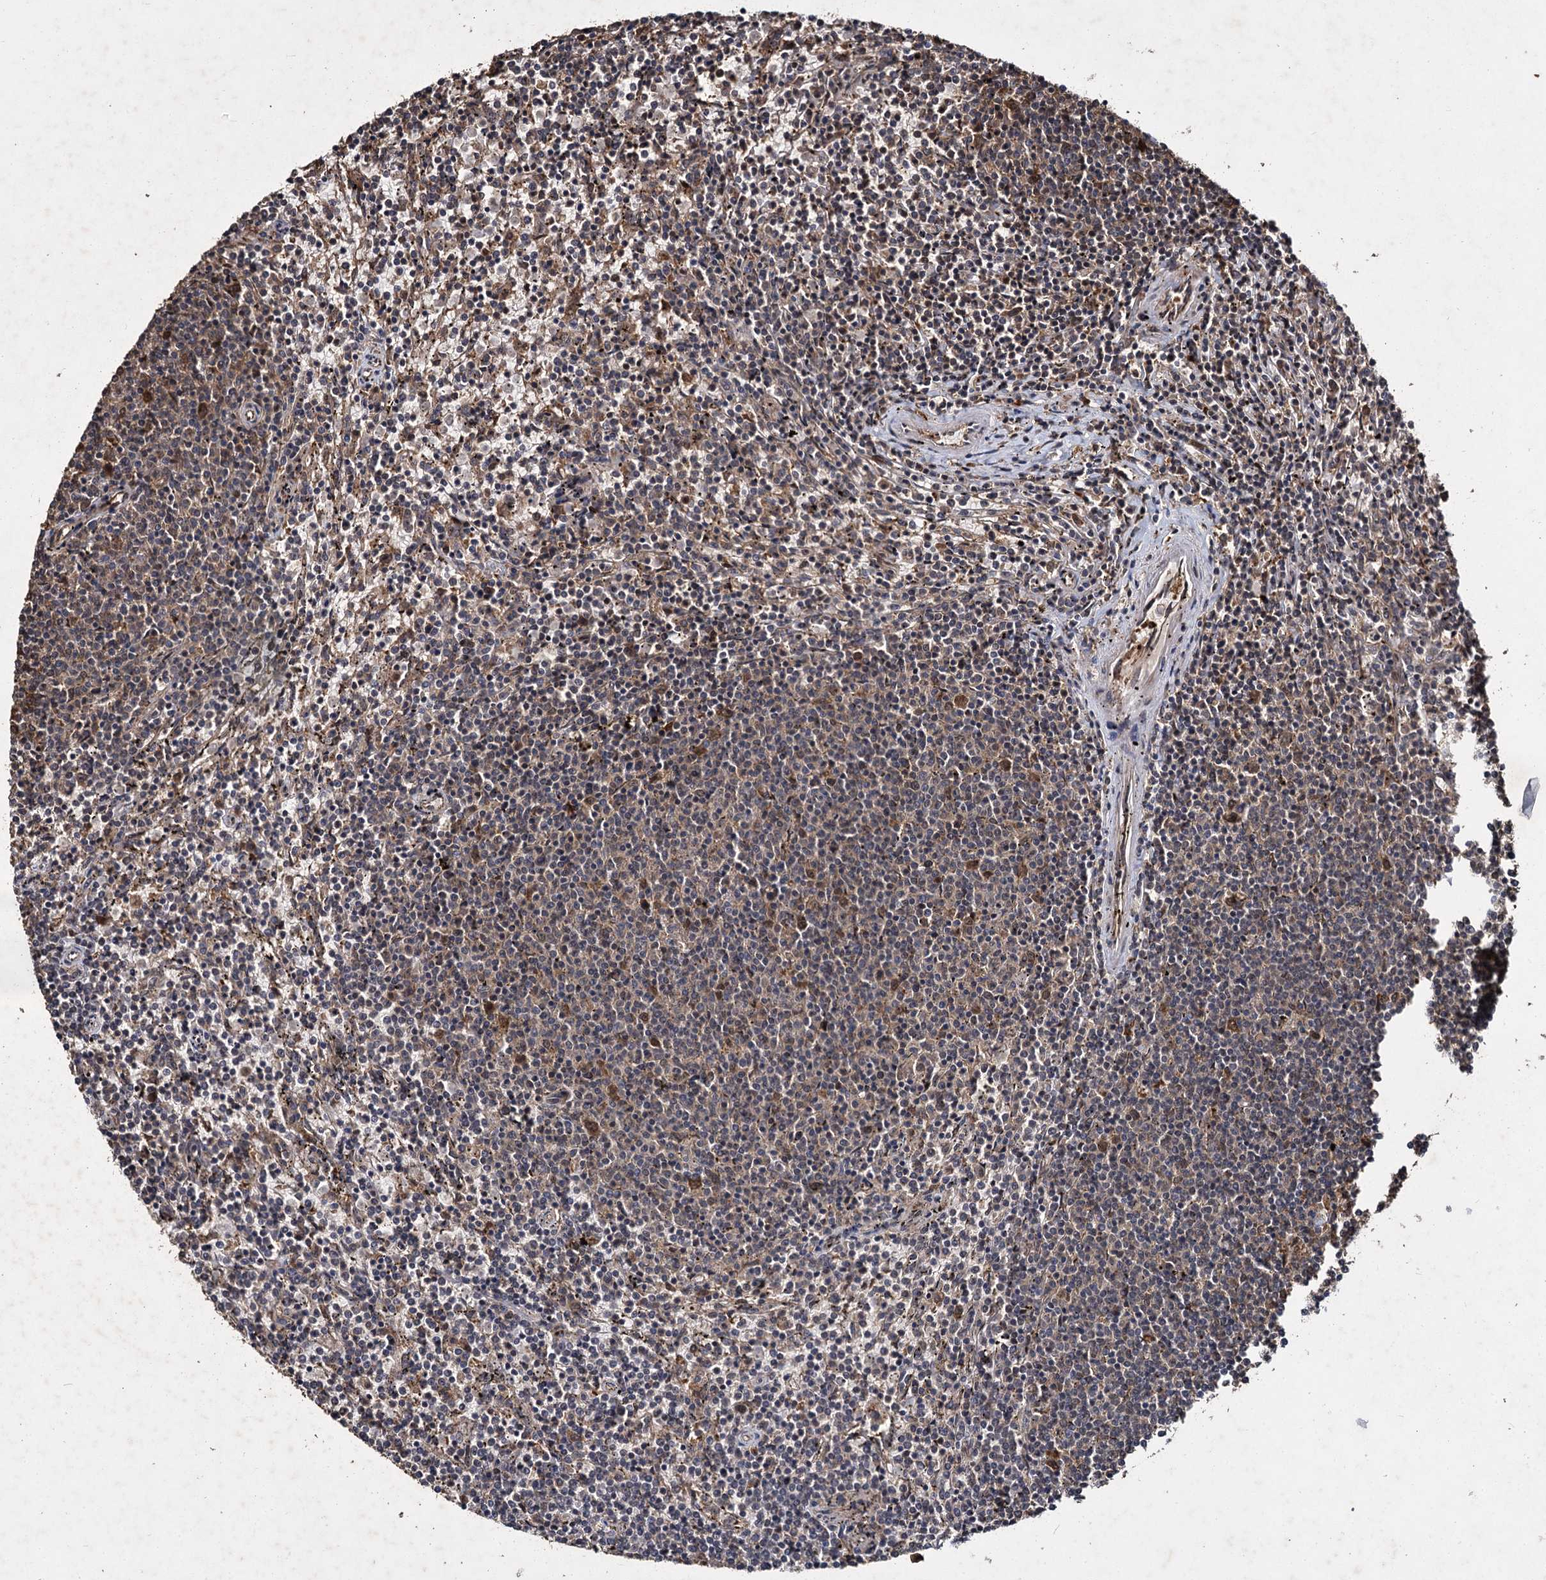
{"staining": {"intensity": "negative", "quantity": "none", "location": "none"}, "tissue": "lymphoma", "cell_type": "Tumor cells", "image_type": "cancer", "snomed": [{"axis": "morphology", "description": "Malignant lymphoma, non-Hodgkin's type, Low grade"}, {"axis": "topography", "description": "Spleen"}], "caption": "Immunohistochemistry of human lymphoma reveals no positivity in tumor cells.", "gene": "SLC46A3", "patient": {"sex": "female", "age": 50}}